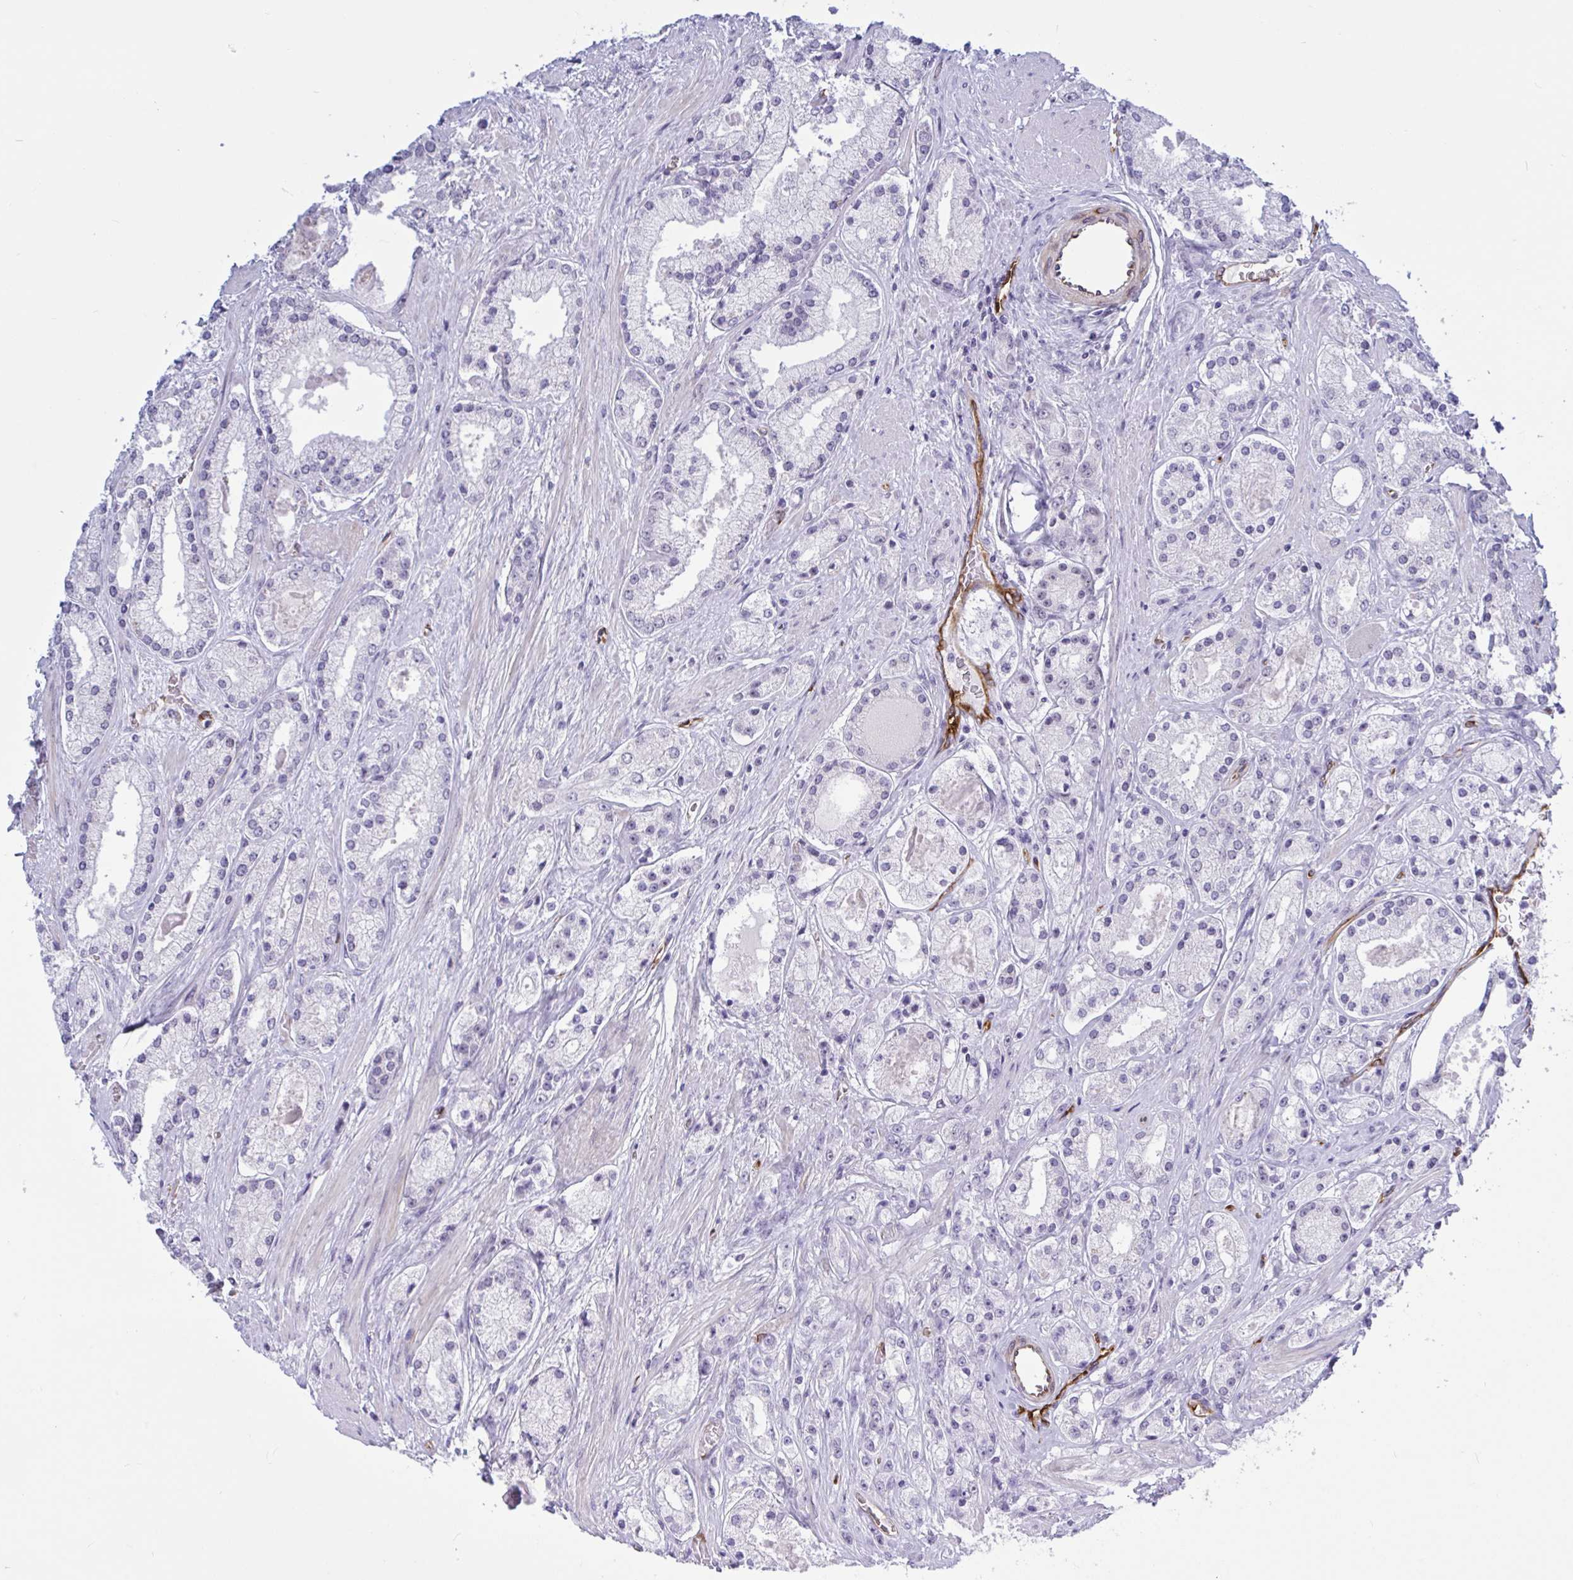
{"staining": {"intensity": "negative", "quantity": "none", "location": "none"}, "tissue": "prostate cancer", "cell_type": "Tumor cells", "image_type": "cancer", "snomed": [{"axis": "morphology", "description": "Adenocarcinoma, High grade"}, {"axis": "topography", "description": "Prostate"}], "caption": "DAB immunohistochemical staining of prostate cancer exhibits no significant expression in tumor cells. (IHC, brightfield microscopy, high magnification).", "gene": "EML1", "patient": {"sex": "male", "age": 67}}